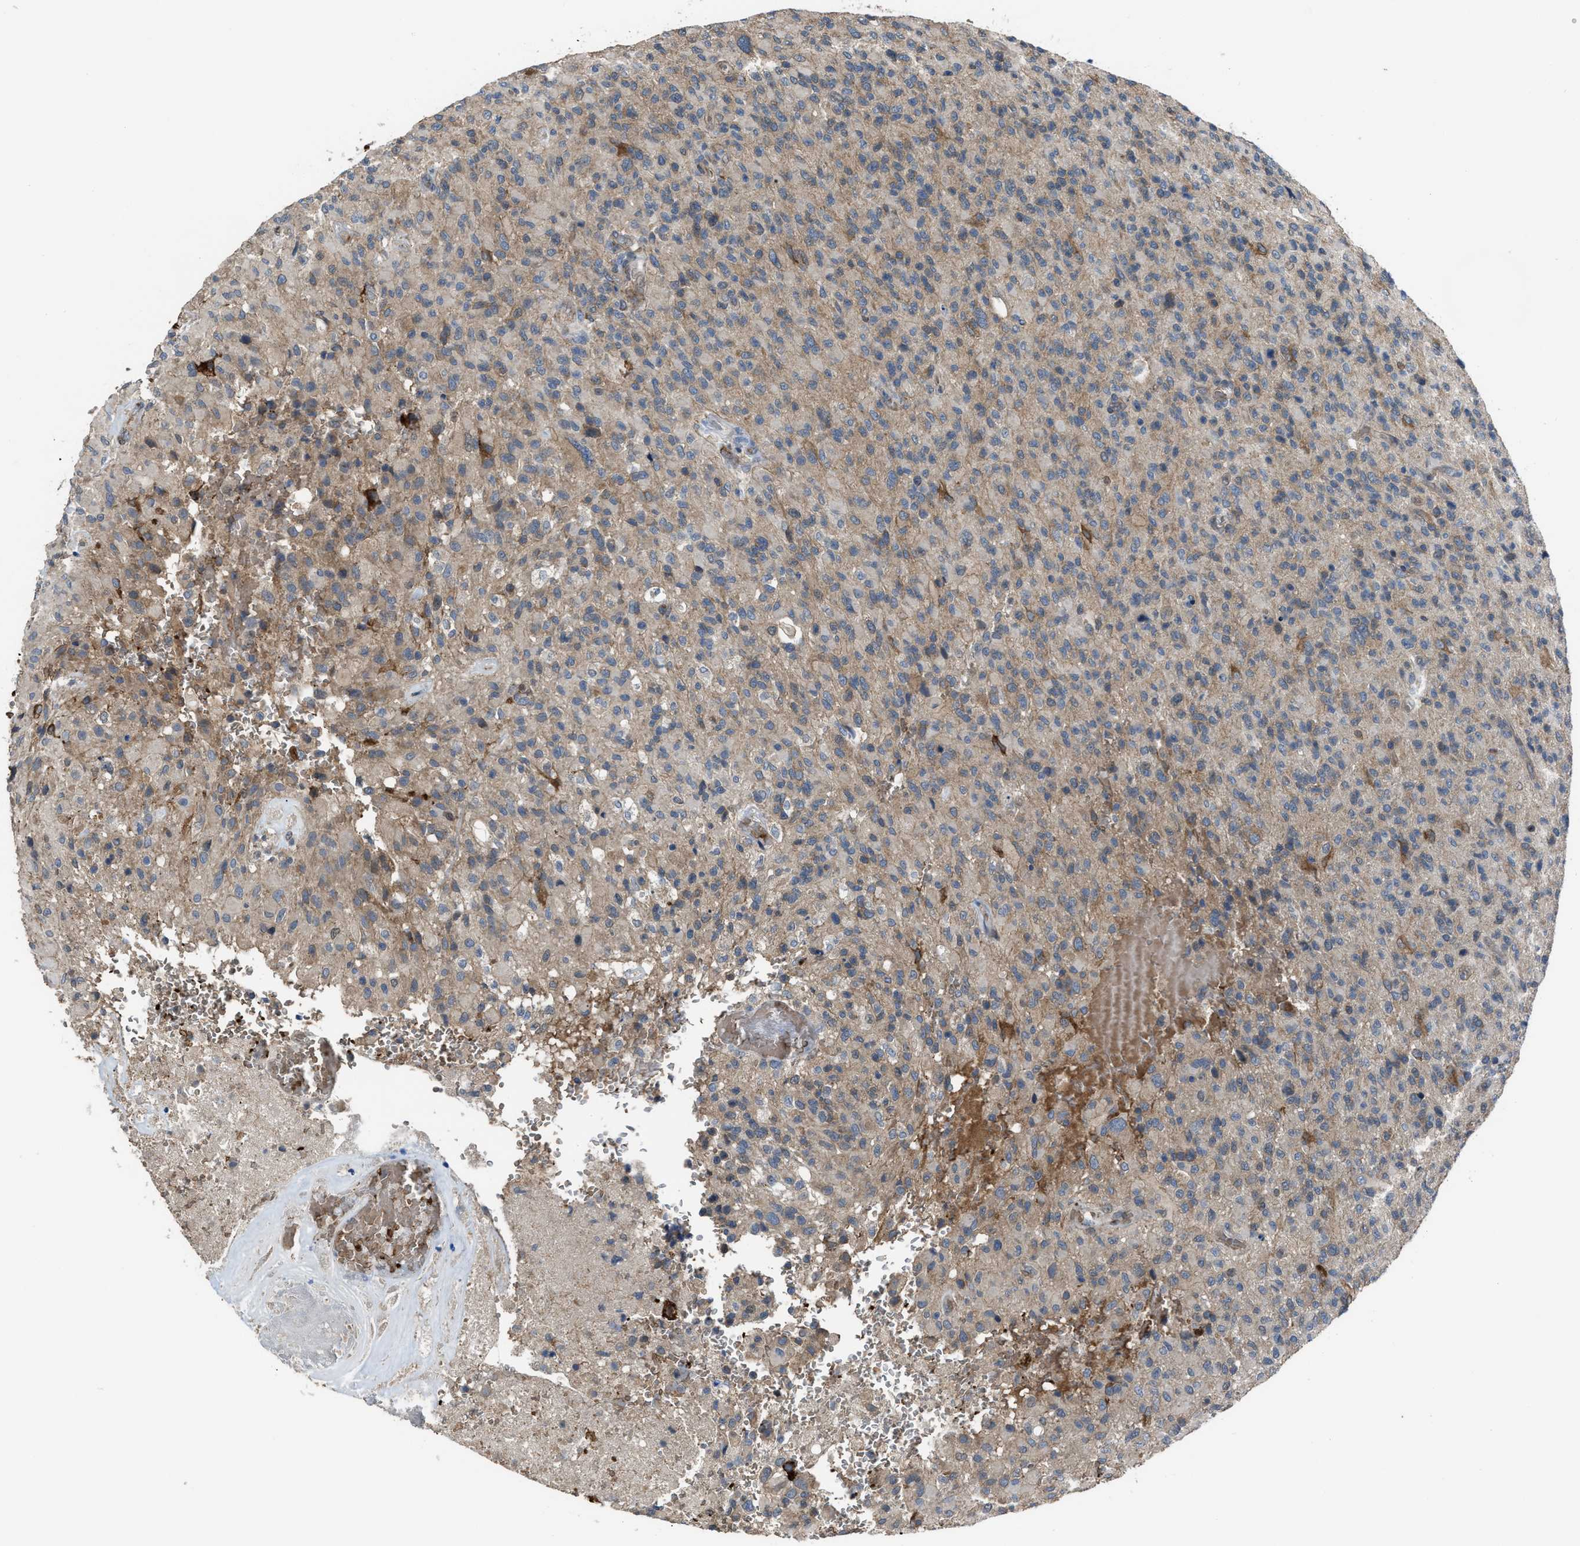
{"staining": {"intensity": "moderate", "quantity": ">75%", "location": "cytoplasmic/membranous"}, "tissue": "glioma", "cell_type": "Tumor cells", "image_type": "cancer", "snomed": [{"axis": "morphology", "description": "Glioma, malignant, High grade"}, {"axis": "topography", "description": "Brain"}], "caption": "The micrograph exhibits a brown stain indicating the presence of a protein in the cytoplasmic/membranous of tumor cells in glioma. The protein of interest is shown in brown color, while the nuclei are stained blue.", "gene": "SELENOM", "patient": {"sex": "male", "age": 71}}